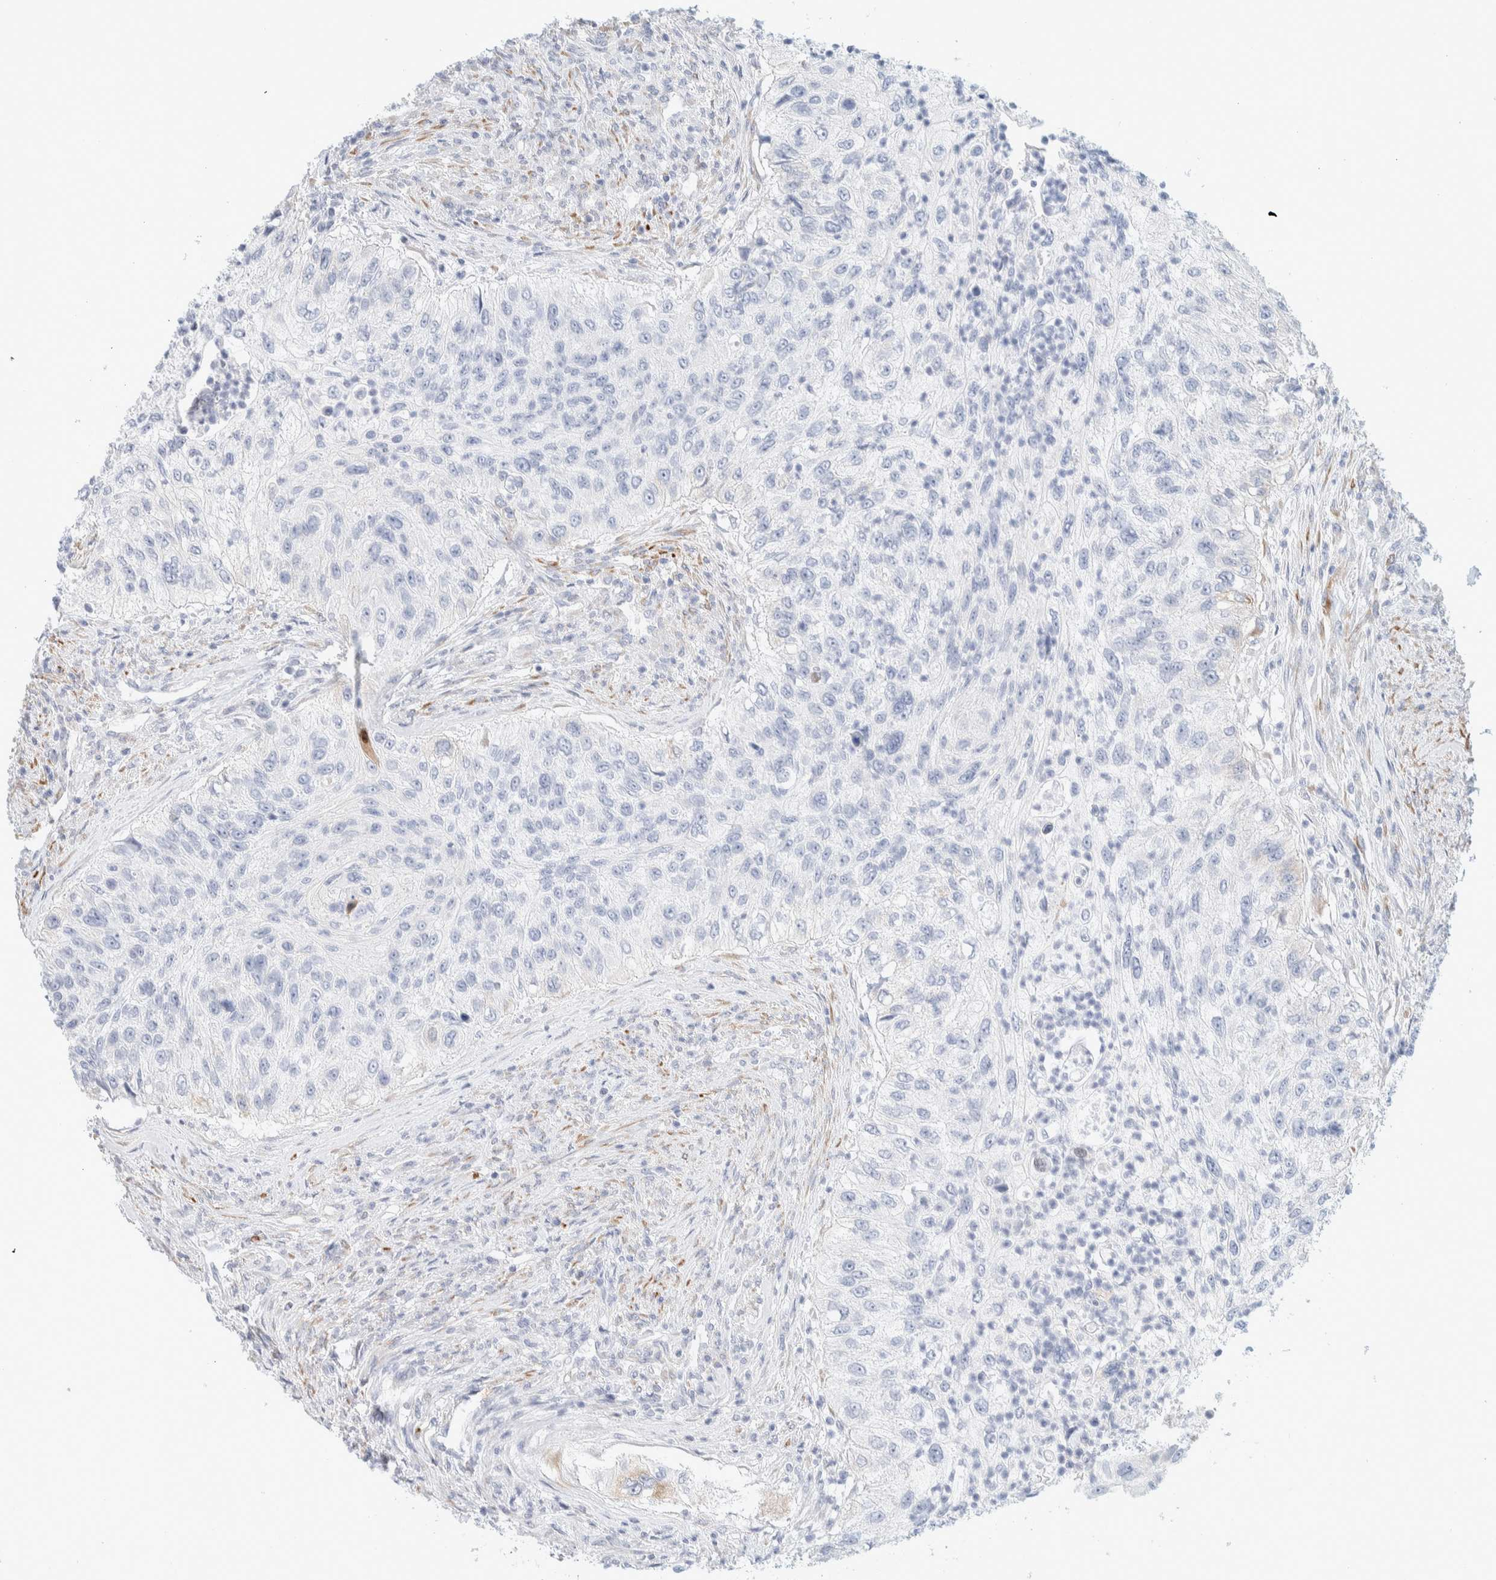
{"staining": {"intensity": "negative", "quantity": "none", "location": "none"}, "tissue": "urothelial cancer", "cell_type": "Tumor cells", "image_type": "cancer", "snomed": [{"axis": "morphology", "description": "Urothelial carcinoma, High grade"}, {"axis": "topography", "description": "Urinary bladder"}], "caption": "Immunohistochemistry of urothelial cancer exhibits no expression in tumor cells.", "gene": "ATCAY", "patient": {"sex": "female", "age": 60}}